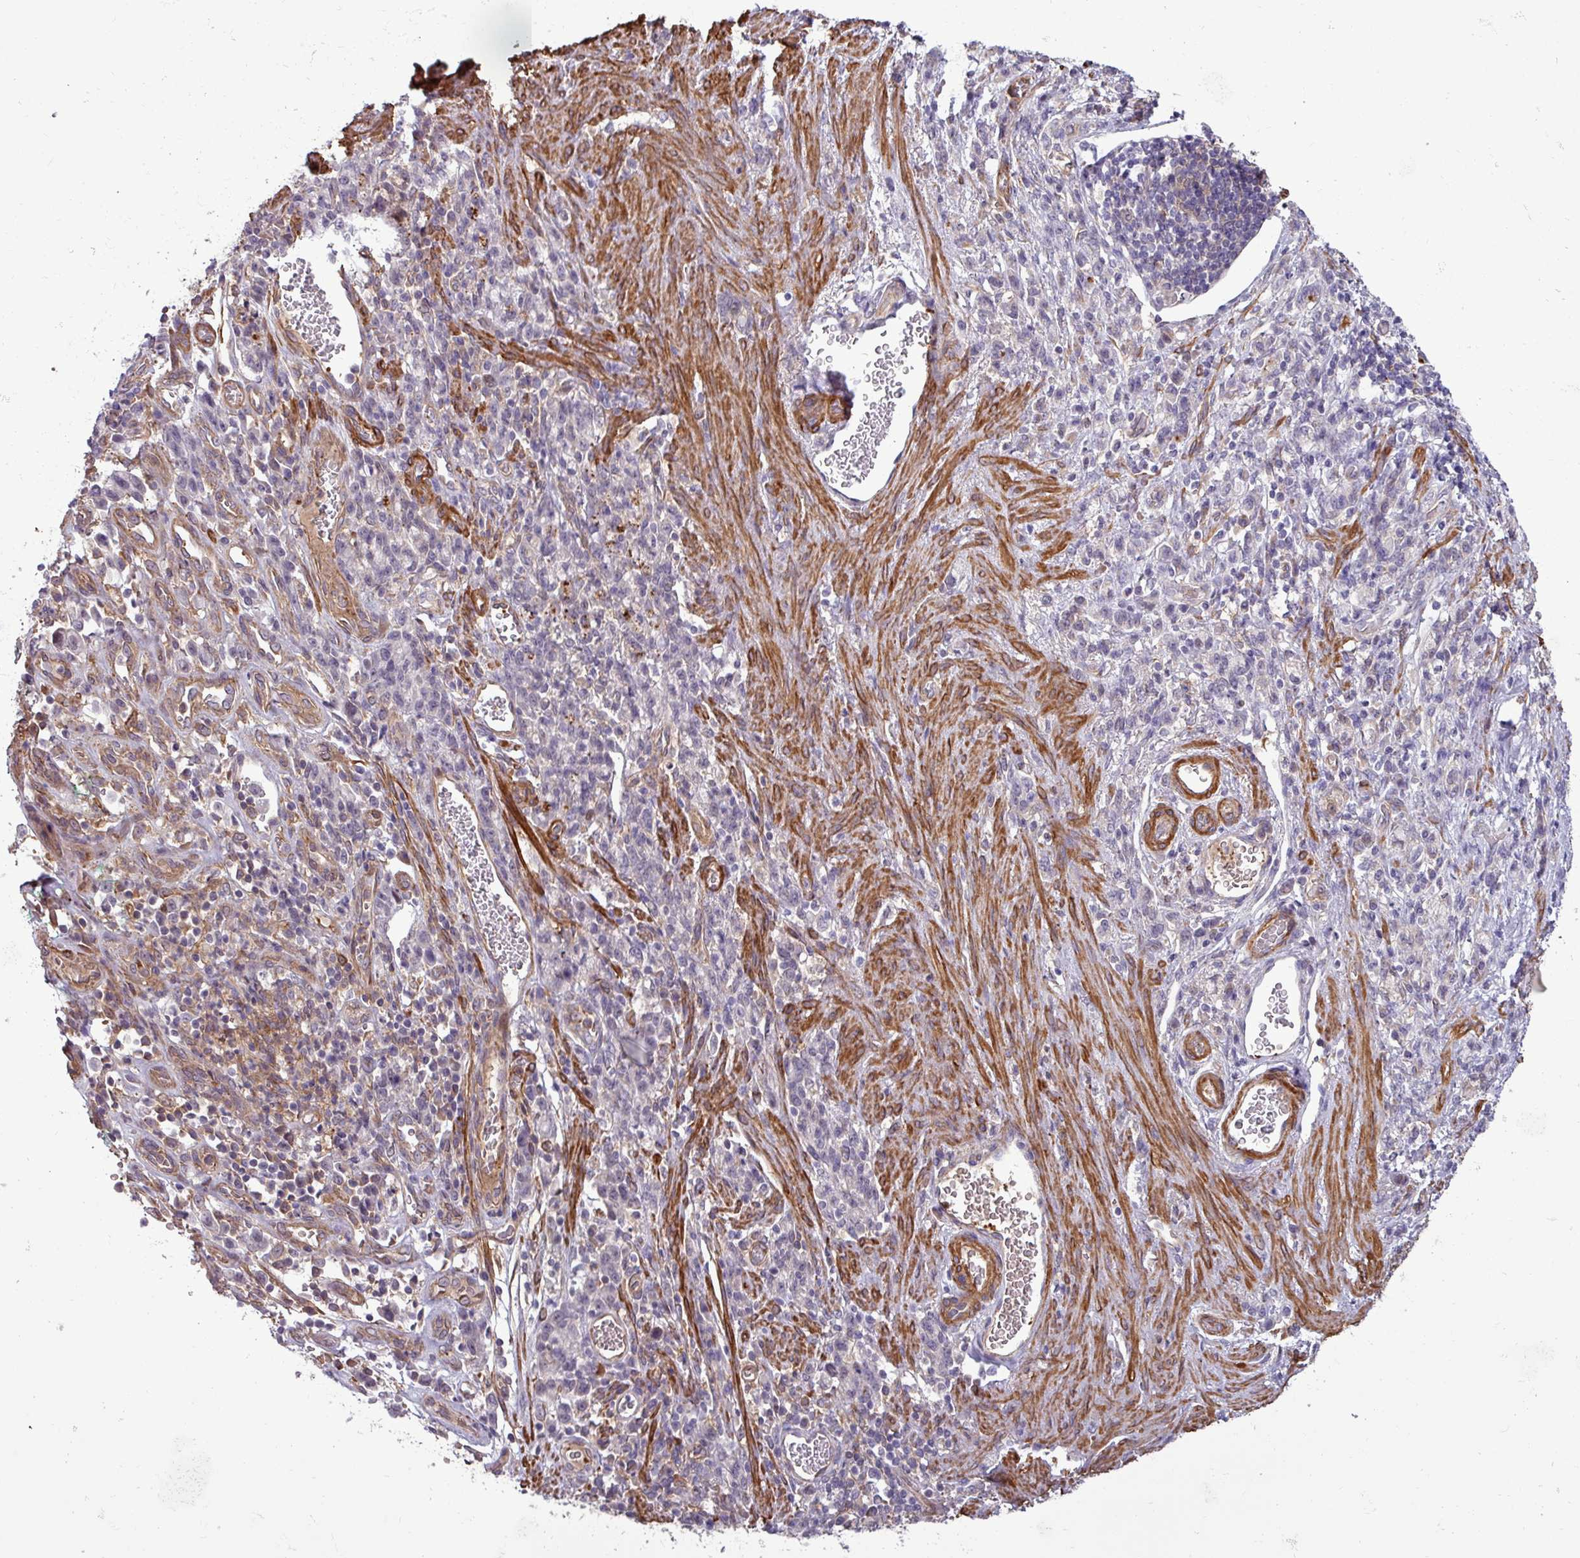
{"staining": {"intensity": "negative", "quantity": "none", "location": "none"}, "tissue": "stomach cancer", "cell_type": "Tumor cells", "image_type": "cancer", "snomed": [{"axis": "morphology", "description": "Adenocarcinoma, NOS"}, {"axis": "topography", "description": "Stomach"}], "caption": "Immunohistochemistry of human adenocarcinoma (stomach) demonstrates no positivity in tumor cells.", "gene": "PCED1A", "patient": {"sex": "male", "age": 77}}